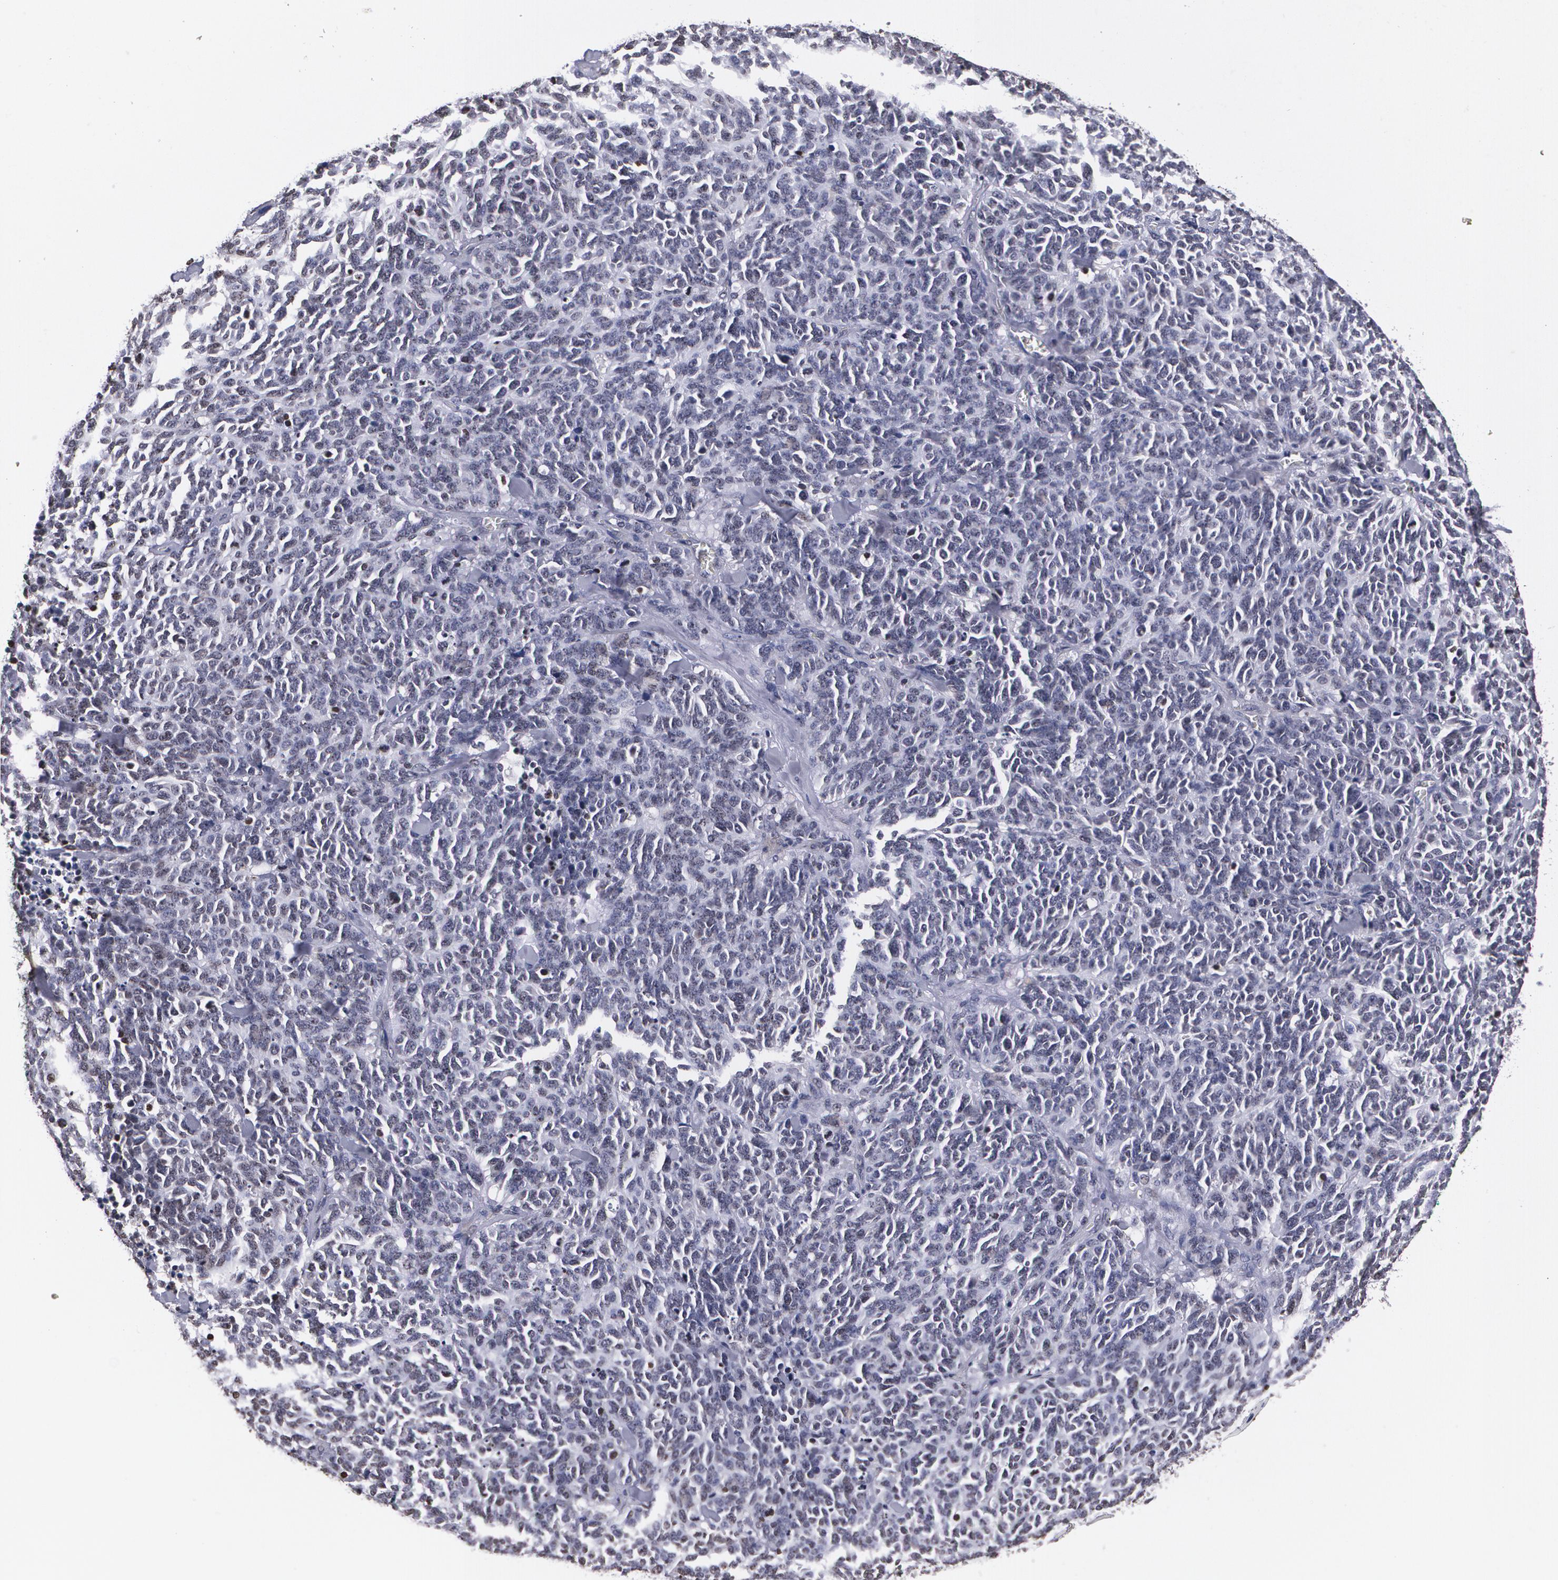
{"staining": {"intensity": "negative", "quantity": "none", "location": "none"}, "tissue": "lung cancer", "cell_type": "Tumor cells", "image_type": "cancer", "snomed": [{"axis": "morphology", "description": "Neoplasm, malignant, NOS"}, {"axis": "topography", "description": "Lung"}], "caption": "Immunohistochemical staining of lung neoplasm (malignant) shows no significant positivity in tumor cells. The staining is performed using DAB (3,3'-diaminobenzidine) brown chromogen with nuclei counter-stained in using hematoxylin.", "gene": "MVP", "patient": {"sex": "female", "age": 58}}